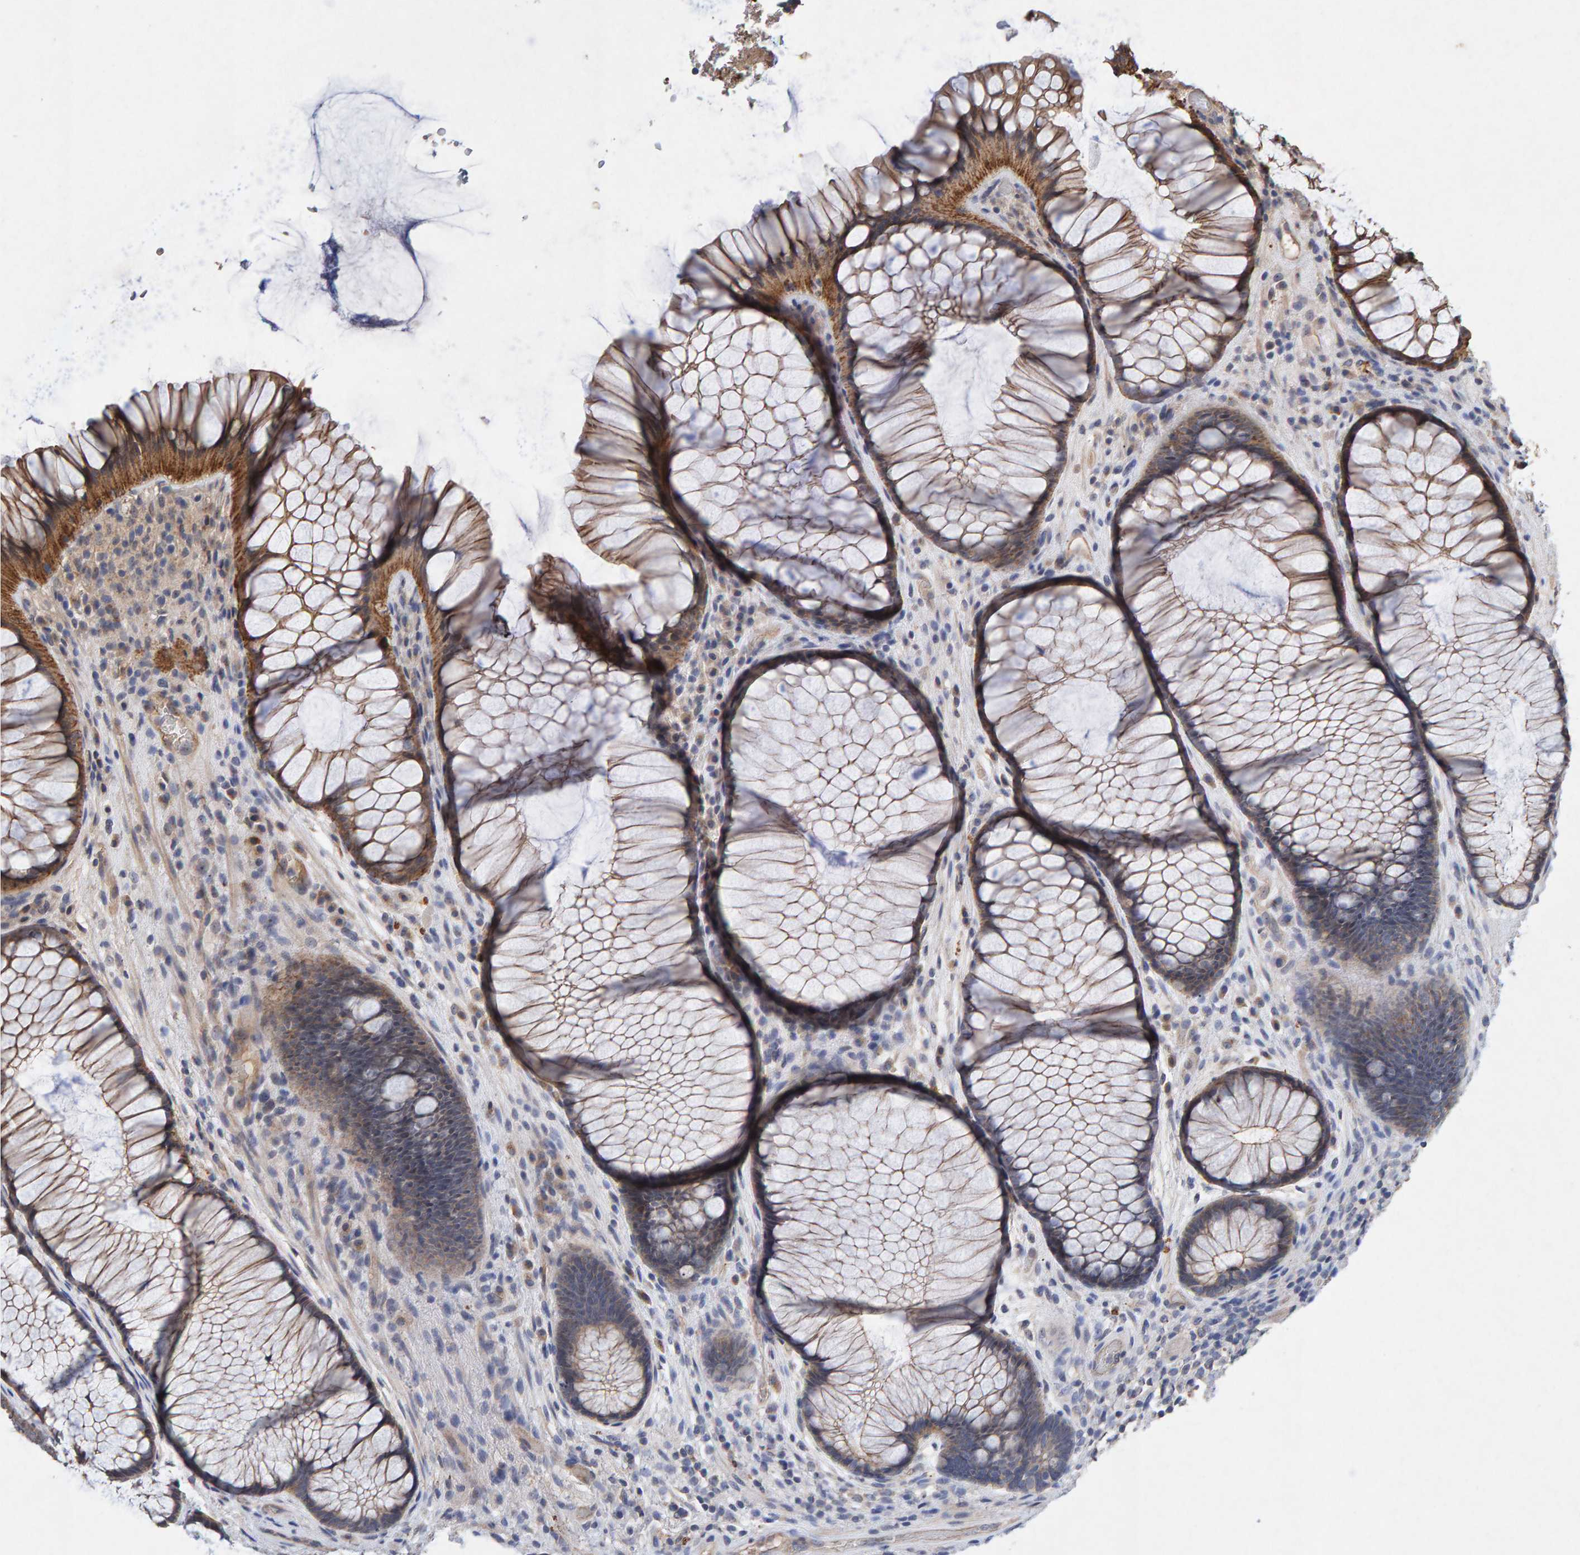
{"staining": {"intensity": "moderate", "quantity": "25%-75%", "location": "cytoplasmic/membranous"}, "tissue": "rectum", "cell_type": "Glandular cells", "image_type": "normal", "snomed": [{"axis": "morphology", "description": "Normal tissue, NOS"}, {"axis": "topography", "description": "Rectum"}], "caption": "Immunohistochemistry image of benign human rectum stained for a protein (brown), which displays medium levels of moderate cytoplasmic/membranous expression in approximately 25%-75% of glandular cells.", "gene": "EFR3A", "patient": {"sex": "male", "age": 51}}